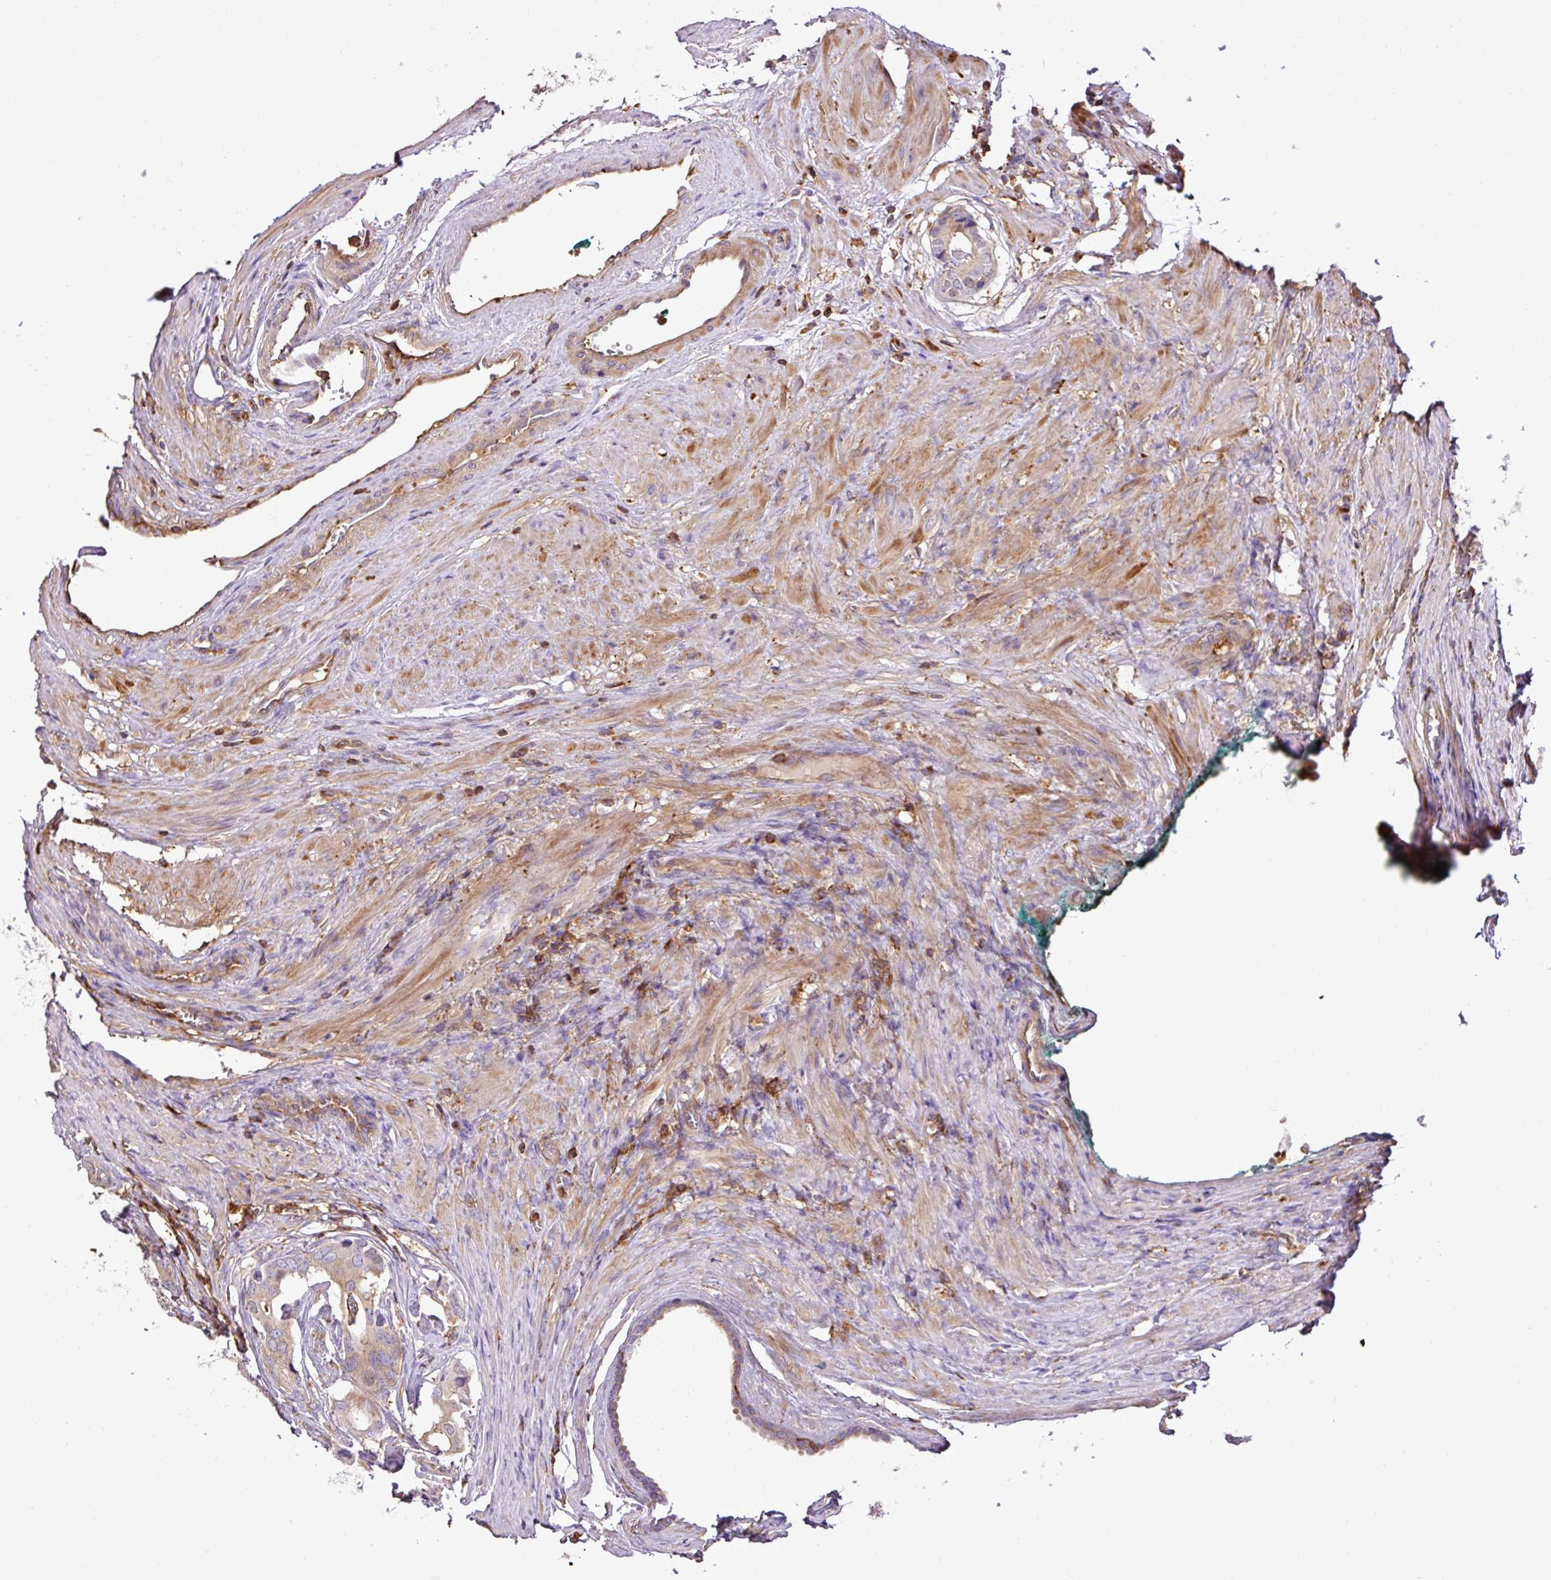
{"staining": {"intensity": "weak", "quantity": ">75%", "location": "cytoplasmic/membranous"}, "tissue": "prostate cancer", "cell_type": "Tumor cells", "image_type": "cancer", "snomed": [{"axis": "morphology", "description": "Adenocarcinoma, Low grade"}, {"axis": "topography", "description": "Prostate"}], "caption": "The micrograph shows immunohistochemical staining of prostate cancer. There is weak cytoplasmic/membranous positivity is identified in approximately >75% of tumor cells. (DAB (3,3'-diaminobenzidine) IHC, brown staining for protein, blue staining for nuclei).", "gene": "PGAP6", "patient": {"sex": "male", "age": 71}}